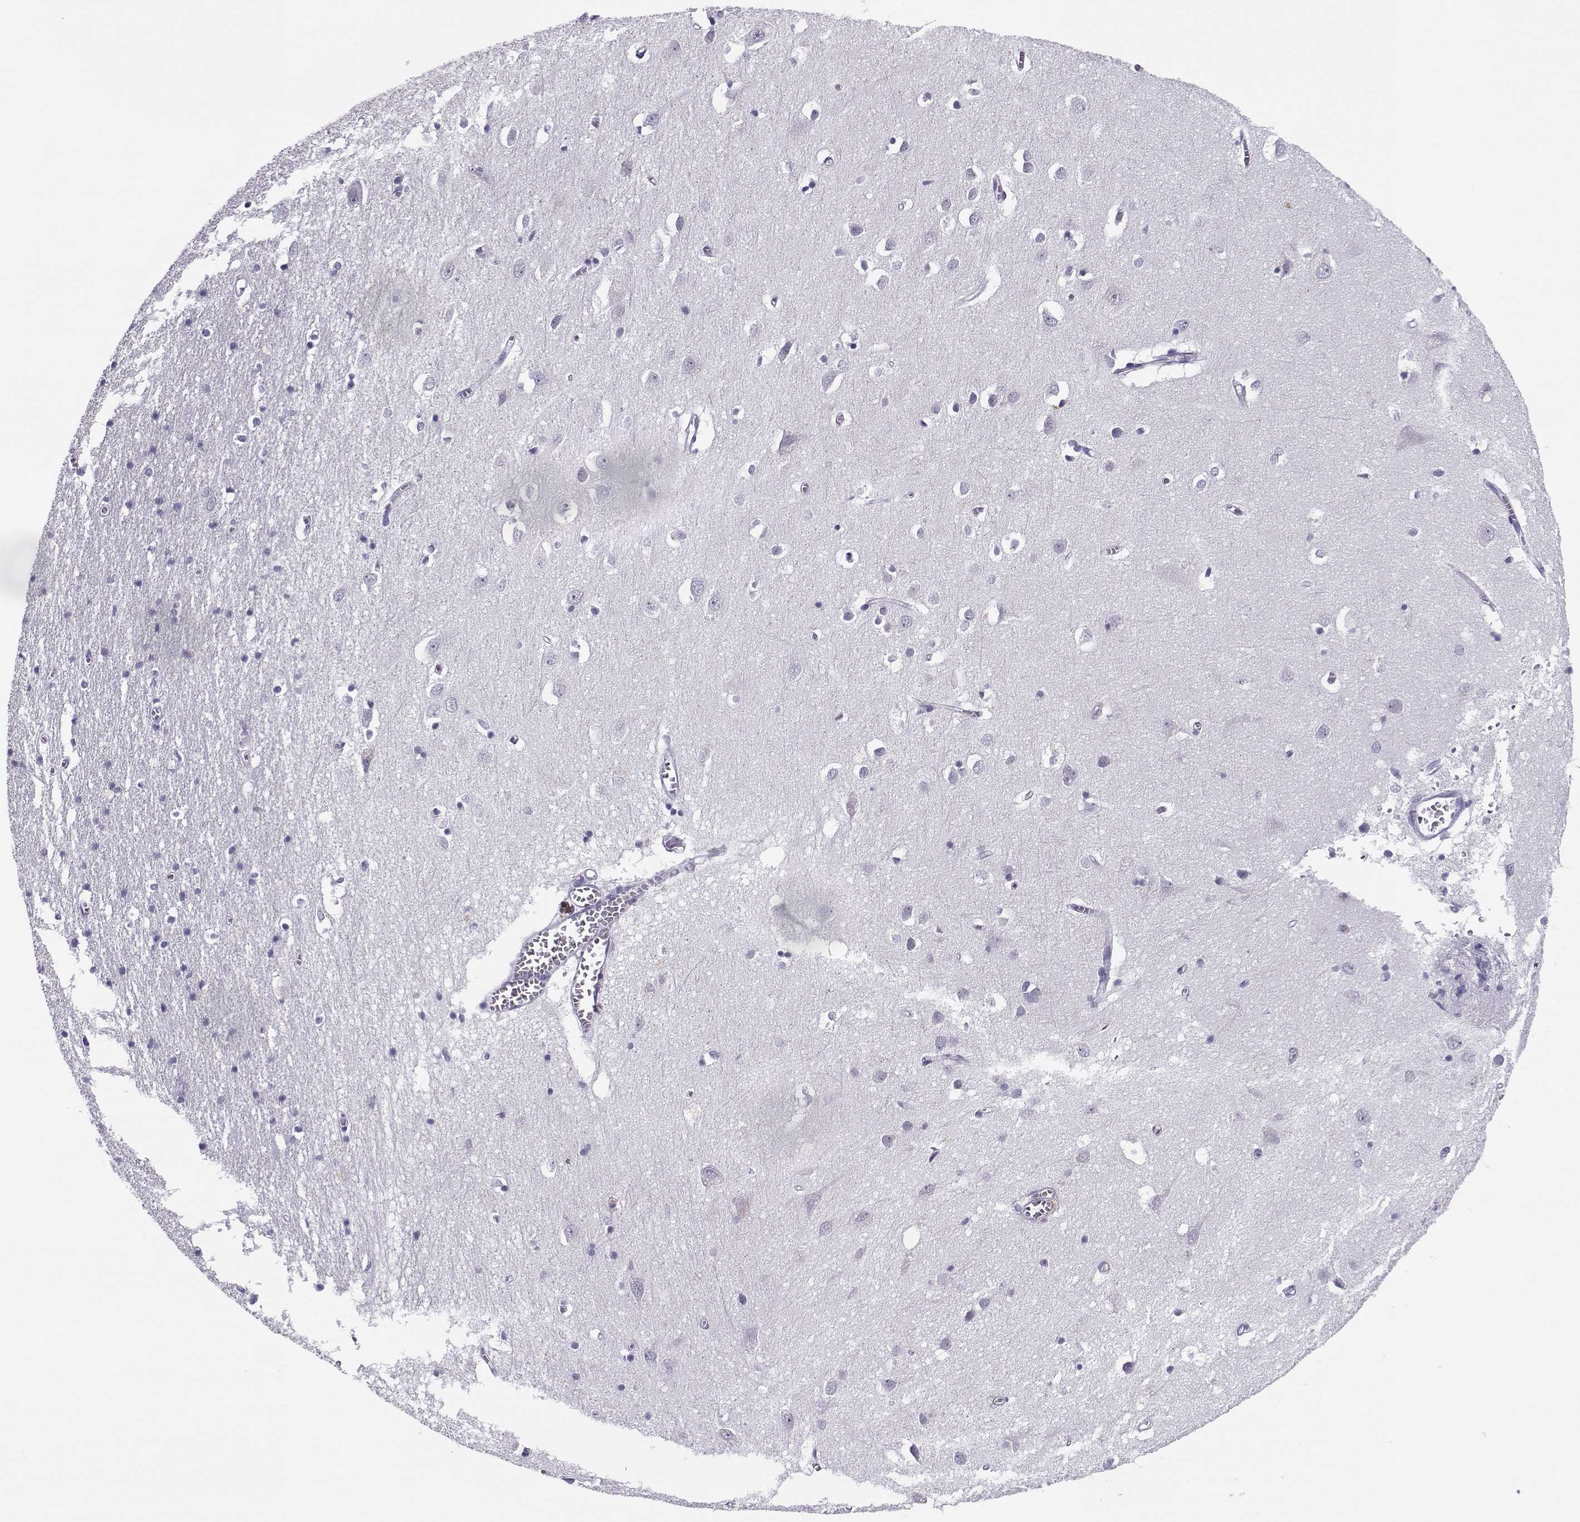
{"staining": {"intensity": "negative", "quantity": "none", "location": "none"}, "tissue": "cerebral cortex", "cell_type": "Endothelial cells", "image_type": "normal", "snomed": [{"axis": "morphology", "description": "Normal tissue, NOS"}, {"axis": "topography", "description": "Cerebral cortex"}], "caption": "Protein analysis of benign cerebral cortex reveals no significant expression in endothelial cells.", "gene": "CFAP77", "patient": {"sex": "male", "age": 70}}